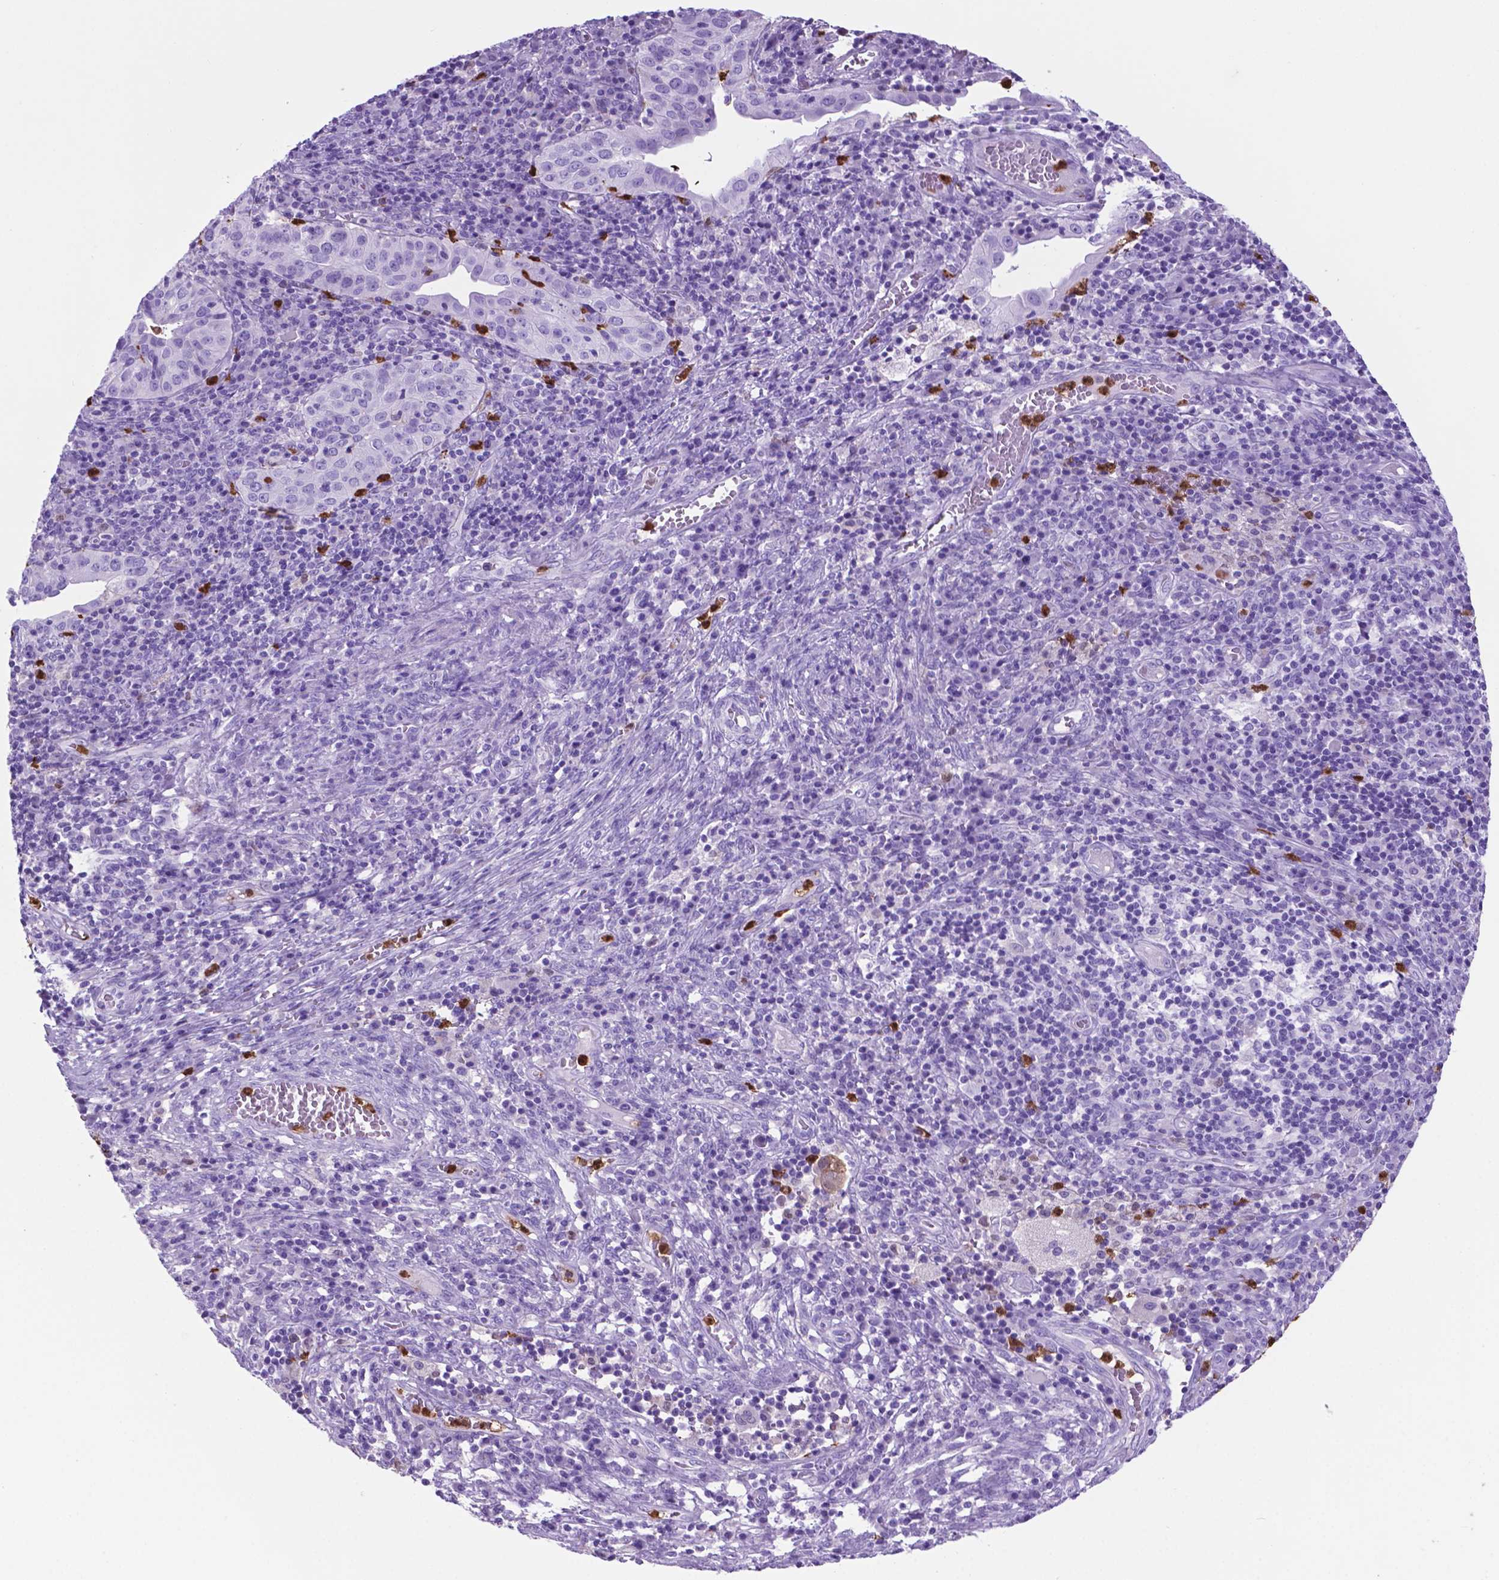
{"staining": {"intensity": "negative", "quantity": "none", "location": "none"}, "tissue": "cervical cancer", "cell_type": "Tumor cells", "image_type": "cancer", "snomed": [{"axis": "morphology", "description": "Squamous cell carcinoma, NOS"}, {"axis": "topography", "description": "Cervix"}], "caption": "A micrograph of cervical cancer (squamous cell carcinoma) stained for a protein demonstrates no brown staining in tumor cells.", "gene": "LZTR1", "patient": {"sex": "female", "age": 39}}